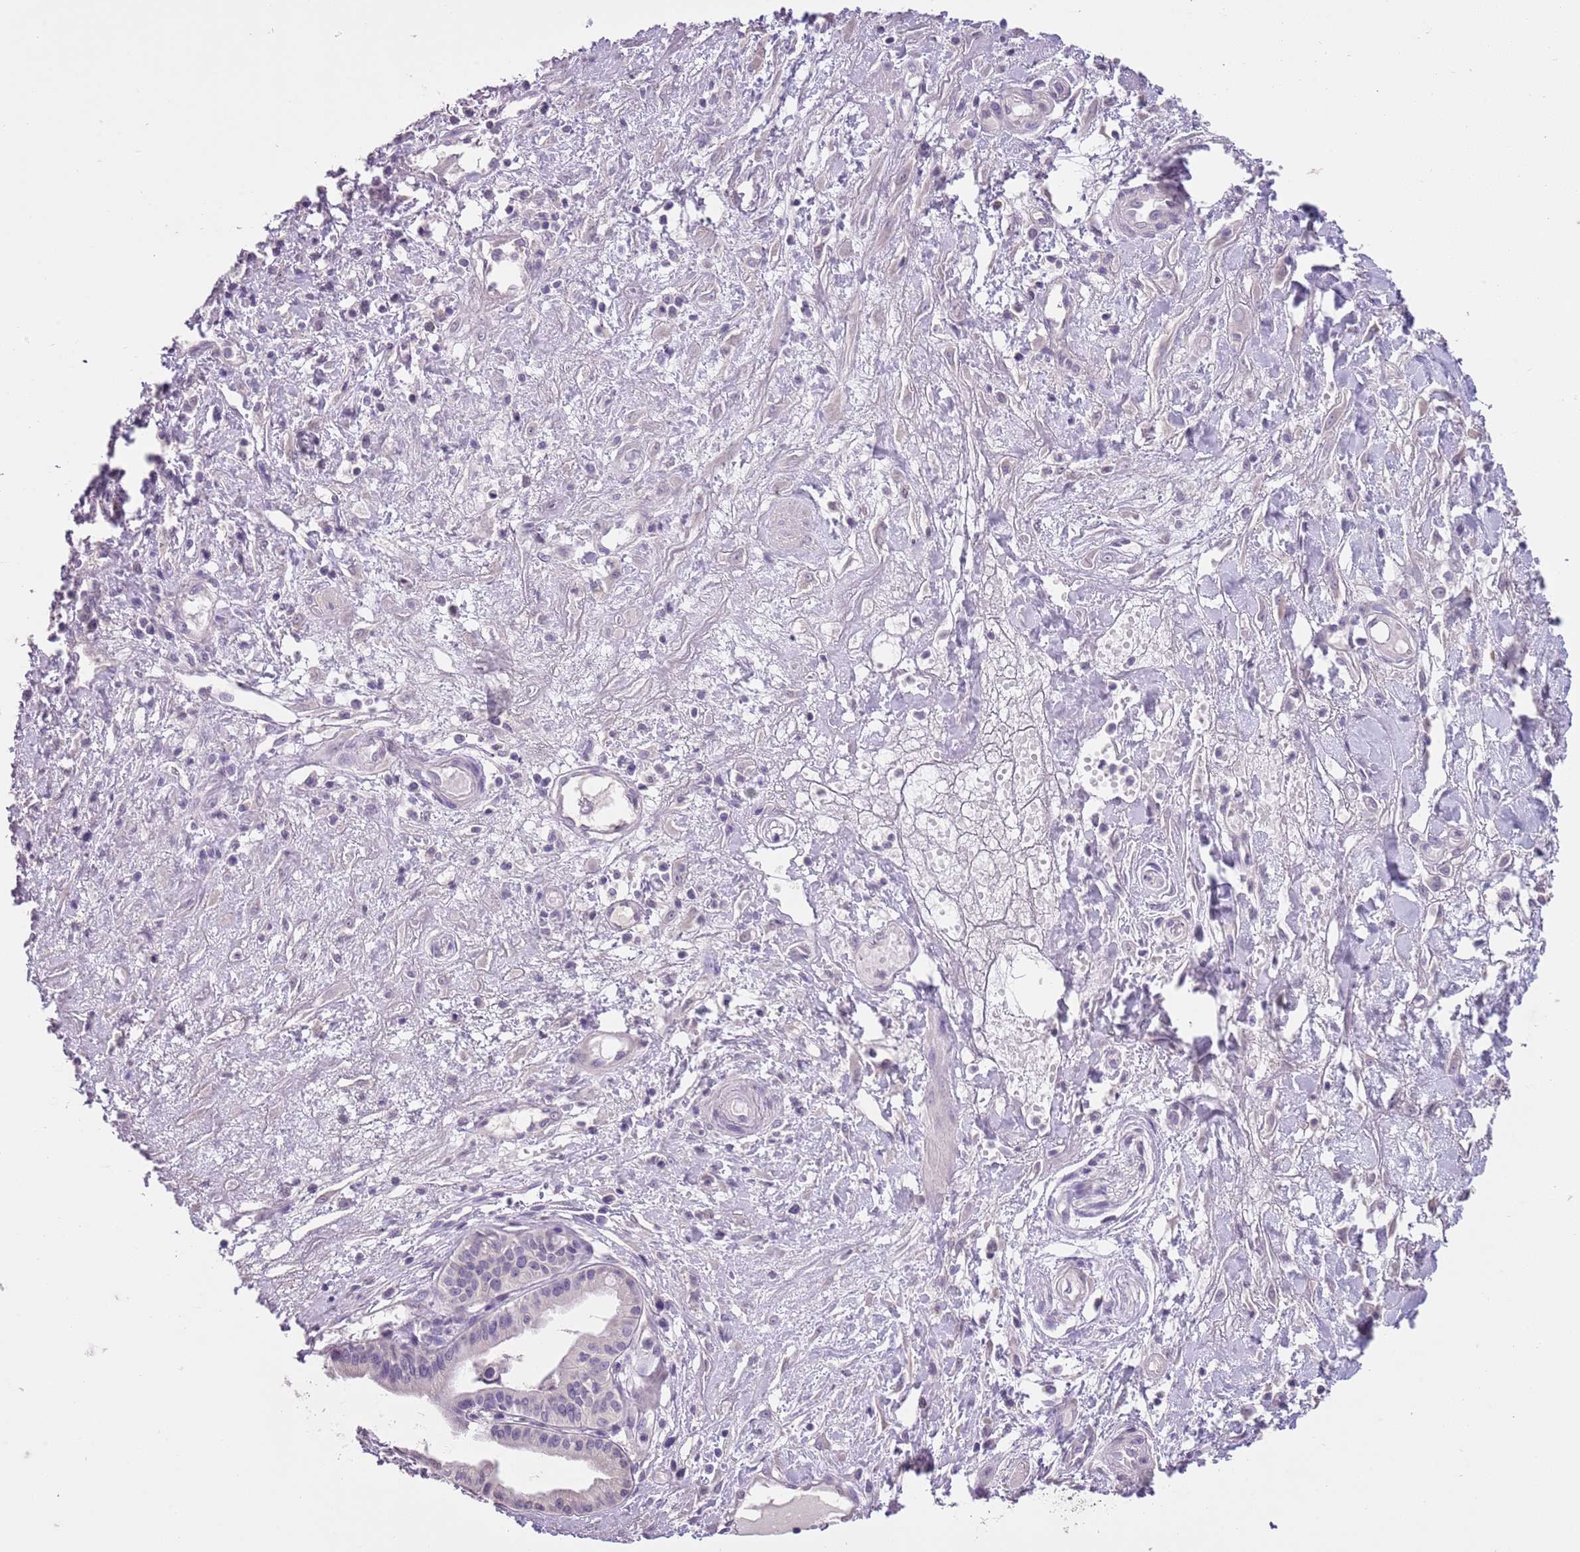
{"staining": {"intensity": "negative", "quantity": "none", "location": "none"}, "tissue": "pancreatic cancer", "cell_type": "Tumor cells", "image_type": "cancer", "snomed": [{"axis": "morphology", "description": "Adenocarcinoma, NOS"}, {"axis": "topography", "description": "Pancreas"}], "caption": "Micrograph shows no significant protein staining in tumor cells of pancreatic cancer (adenocarcinoma).", "gene": "SLC35E3", "patient": {"sex": "female", "age": 50}}